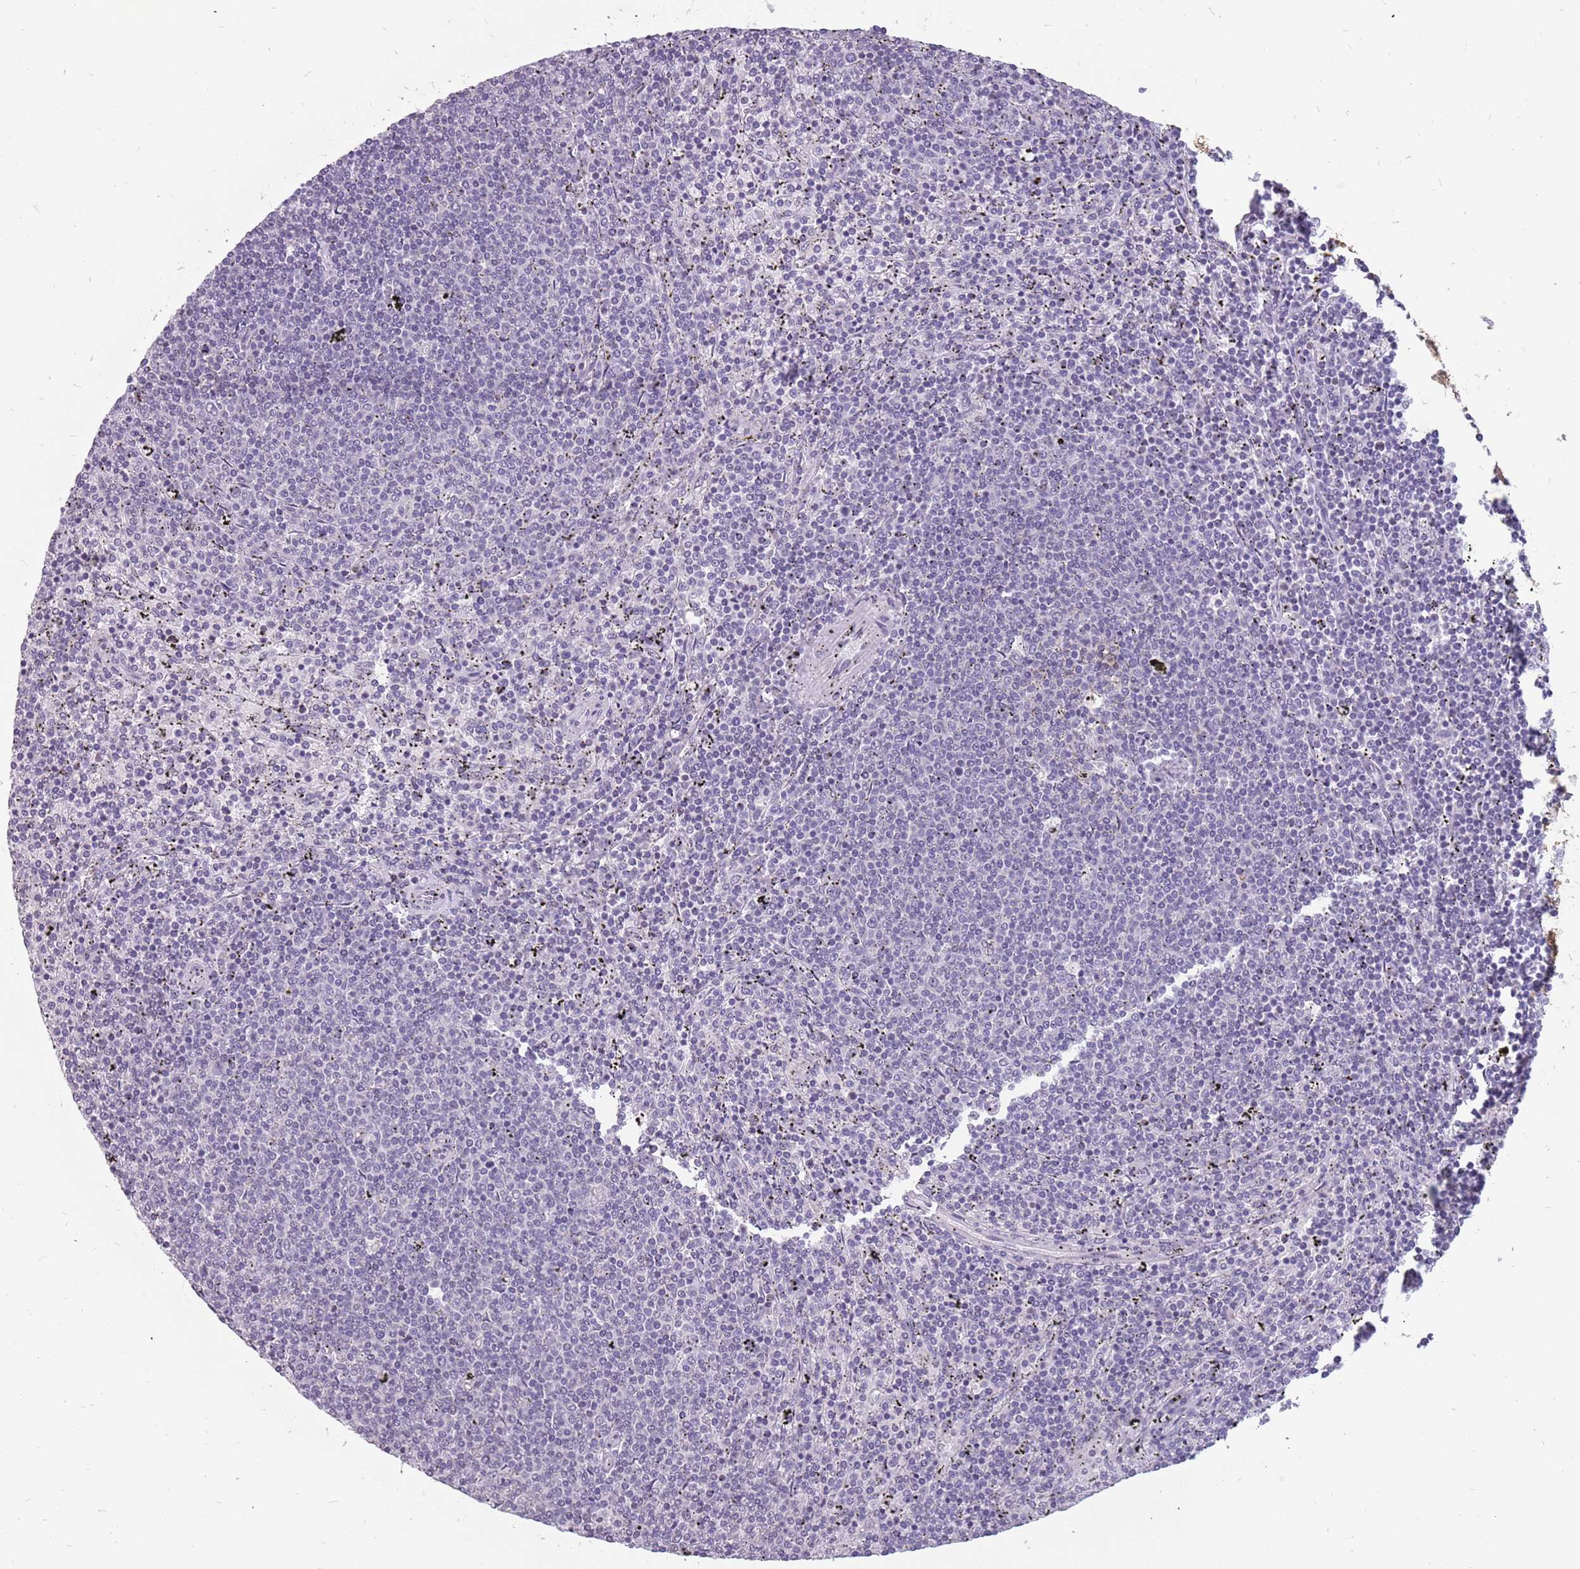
{"staining": {"intensity": "negative", "quantity": "none", "location": "none"}, "tissue": "lymphoma", "cell_type": "Tumor cells", "image_type": "cancer", "snomed": [{"axis": "morphology", "description": "Malignant lymphoma, non-Hodgkin's type, Low grade"}, {"axis": "topography", "description": "Spleen"}], "caption": "Low-grade malignant lymphoma, non-Hodgkin's type was stained to show a protein in brown. There is no significant staining in tumor cells.", "gene": "NEK6", "patient": {"sex": "female", "age": 50}}